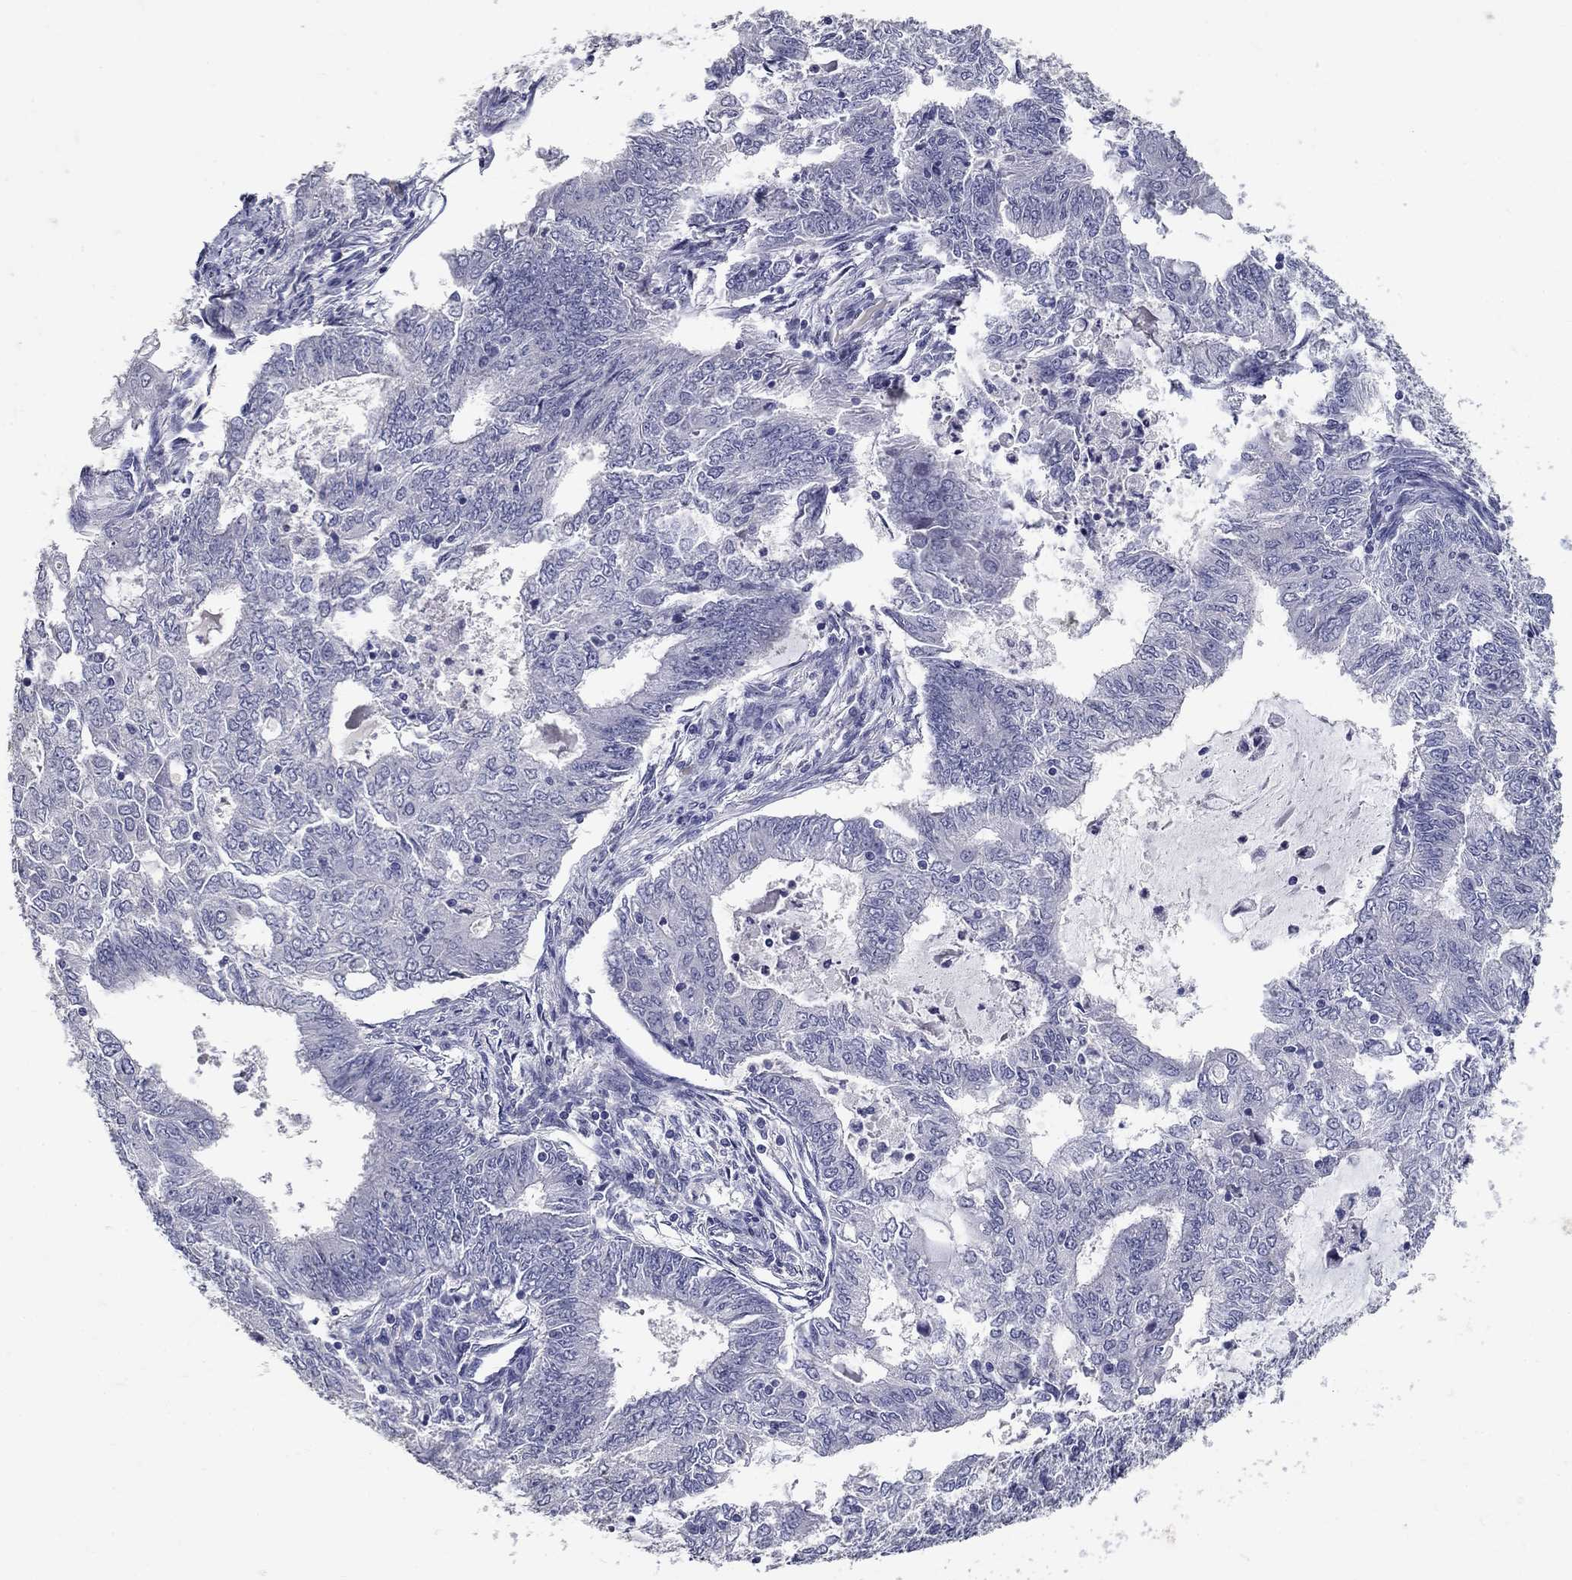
{"staining": {"intensity": "negative", "quantity": "none", "location": "none"}, "tissue": "endometrial cancer", "cell_type": "Tumor cells", "image_type": "cancer", "snomed": [{"axis": "morphology", "description": "Adenocarcinoma, NOS"}, {"axis": "topography", "description": "Endometrium"}], "caption": "This is an immunohistochemistry micrograph of endometrial cancer. There is no staining in tumor cells.", "gene": "POMC", "patient": {"sex": "female", "age": 62}}